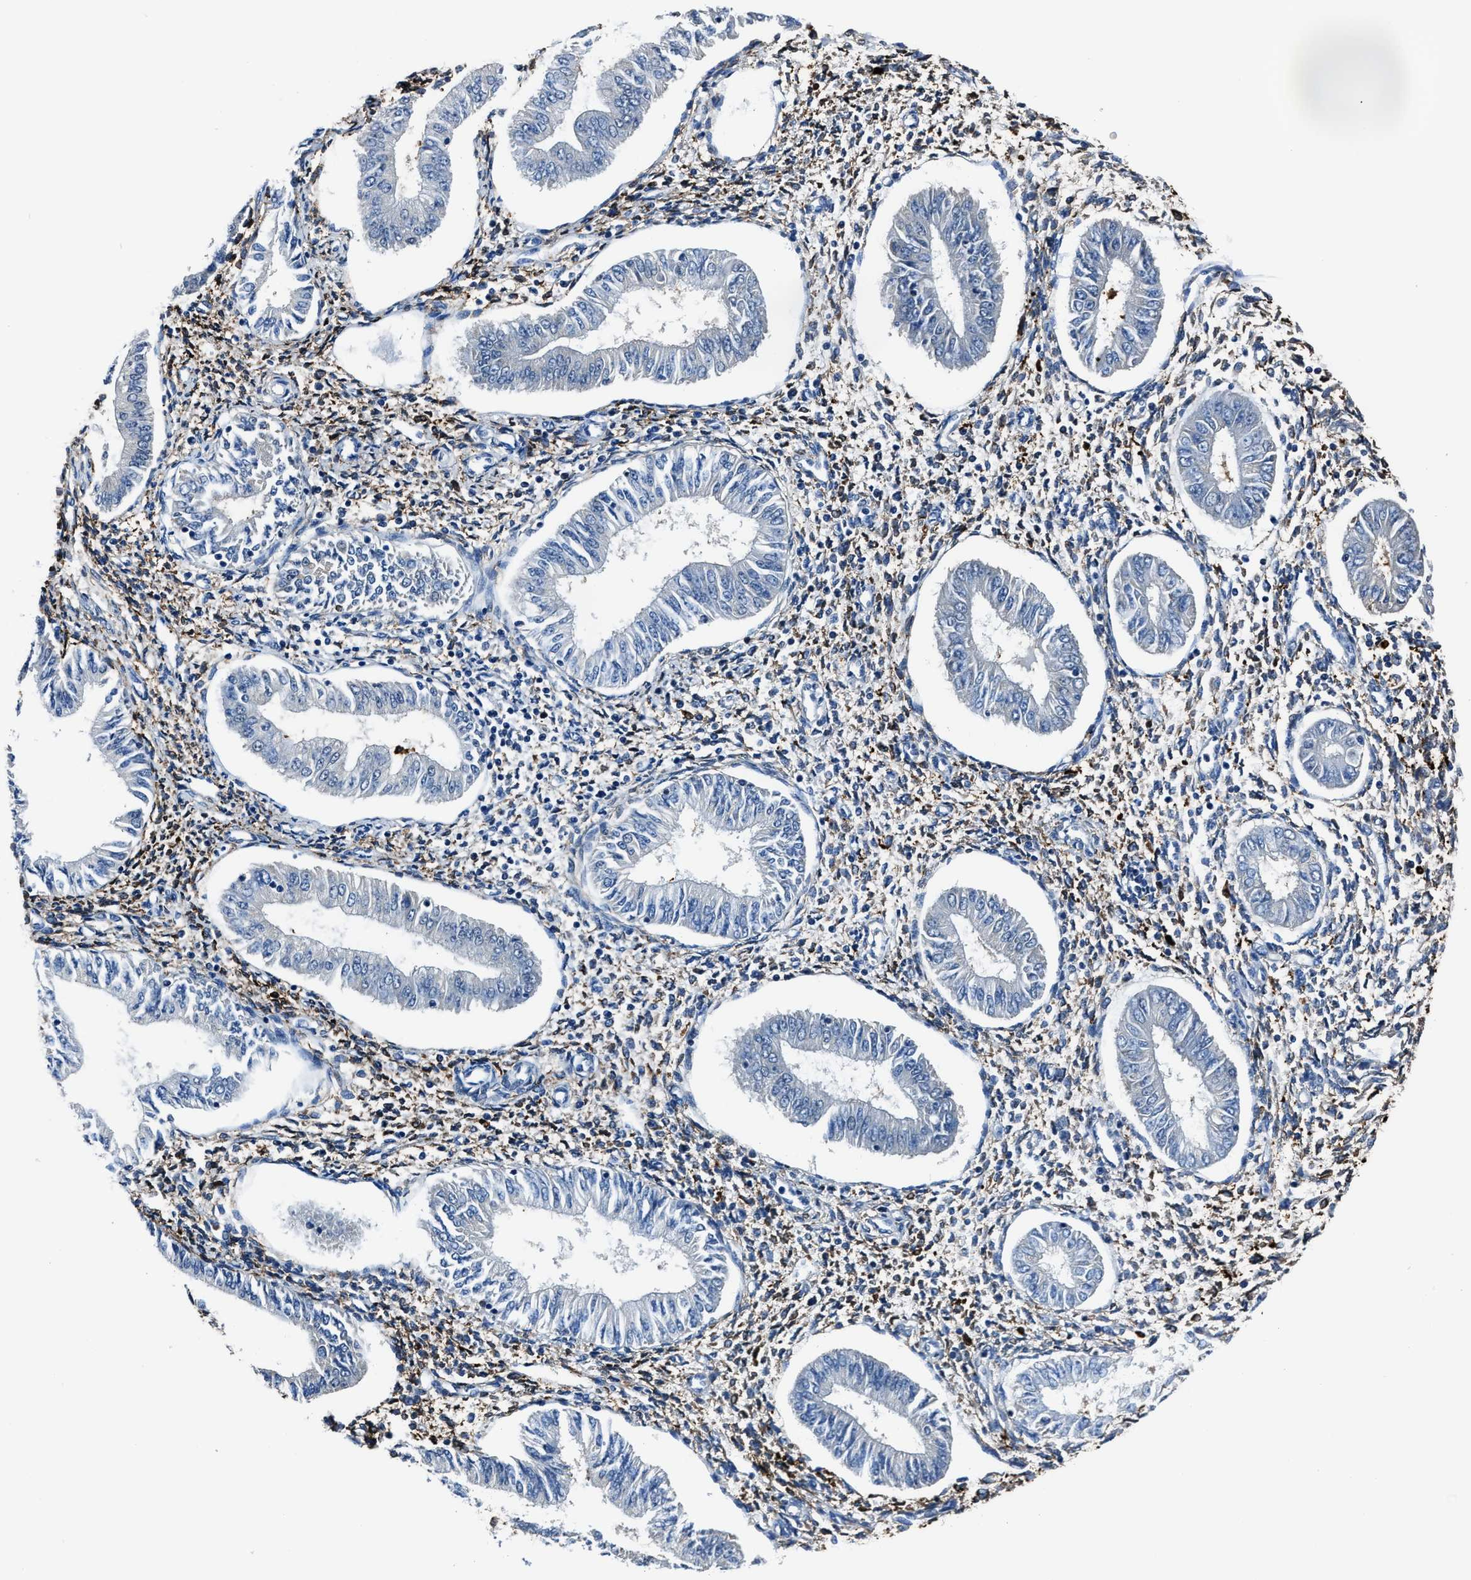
{"staining": {"intensity": "moderate", "quantity": "25%-75%", "location": "cytoplasmic/membranous"}, "tissue": "endometrium", "cell_type": "Cells in endometrial stroma", "image_type": "normal", "snomed": [{"axis": "morphology", "description": "Normal tissue, NOS"}, {"axis": "topography", "description": "Endometrium"}], "caption": "The micrograph reveals immunohistochemical staining of benign endometrium. There is moderate cytoplasmic/membranous expression is seen in approximately 25%-75% of cells in endometrial stroma.", "gene": "FTL", "patient": {"sex": "female", "age": 50}}